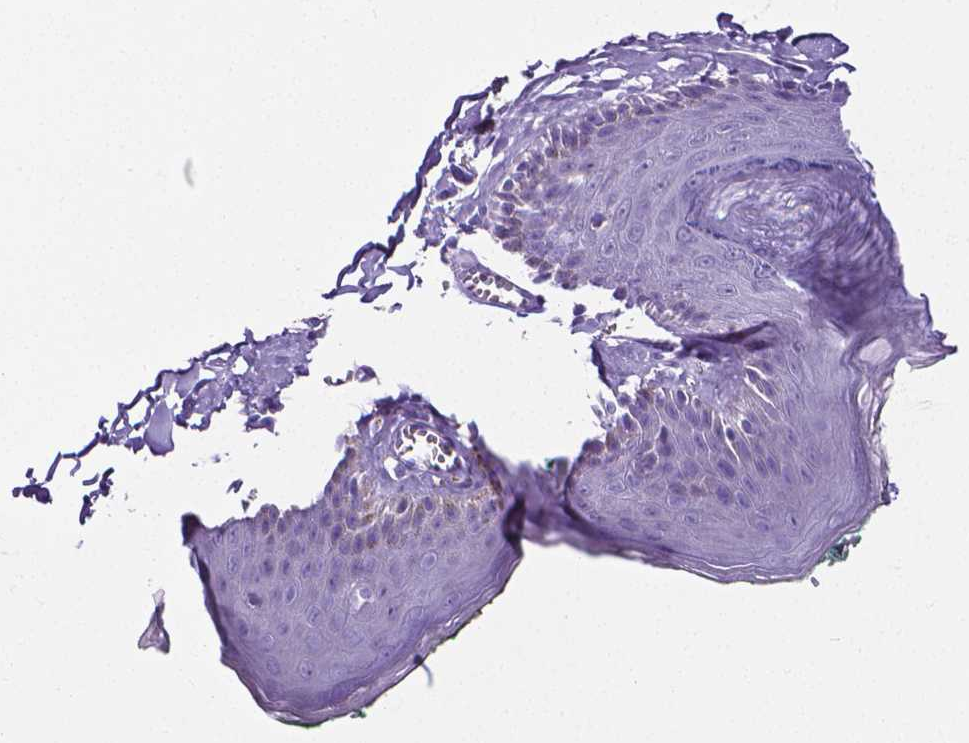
{"staining": {"intensity": "negative", "quantity": "none", "location": "none"}, "tissue": "skin", "cell_type": "Epidermal cells", "image_type": "normal", "snomed": [{"axis": "morphology", "description": "Normal tissue, NOS"}, {"axis": "topography", "description": "Vulva"}, {"axis": "topography", "description": "Peripheral nerve tissue"}], "caption": "A micrograph of skin stained for a protein reveals no brown staining in epidermal cells. Brightfield microscopy of IHC stained with DAB (3,3'-diaminobenzidine) (brown) and hematoxylin (blue), captured at high magnification.", "gene": "MMP9", "patient": {"sex": "female", "age": 66}}